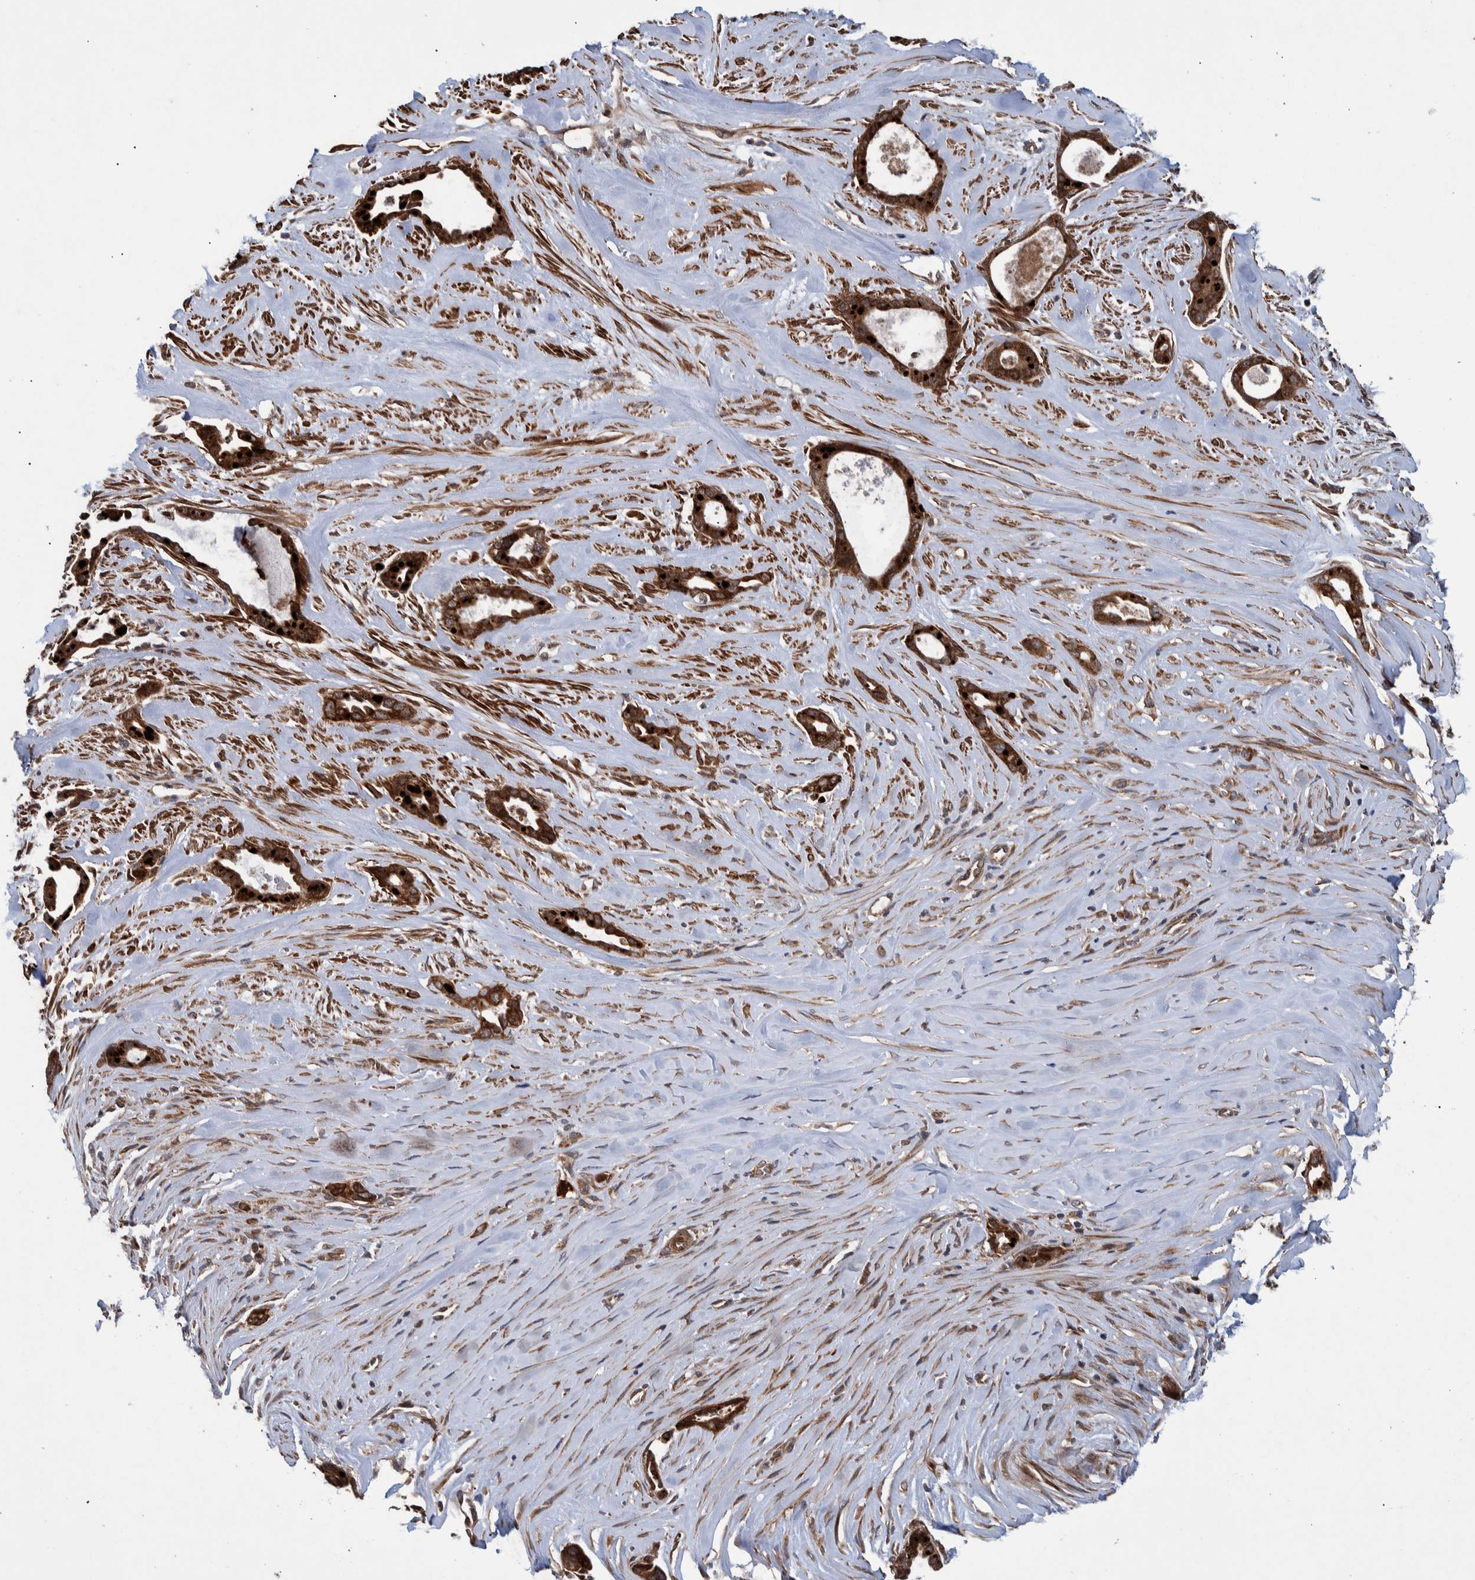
{"staining": {"intensity": "strong", "quantity": ">75%", "location": "cytoplasmic/membranous"}, "tissue": "liver cancer", "cell_type": "Tumor cells", "image_type": "cancer", "snomed": [{"axis": "morphology", "description": "Cholangiocarcinoma"}, {"axis": "topography", "description": "Liver"}], "caption": "The image shows a brown stain indicating the presence of a protein in the cytoplasmic/membranous of tumor cells in liver cancer.", "gene": "B3GNTL1", "patient": {"sex": "female", "age": 55}}